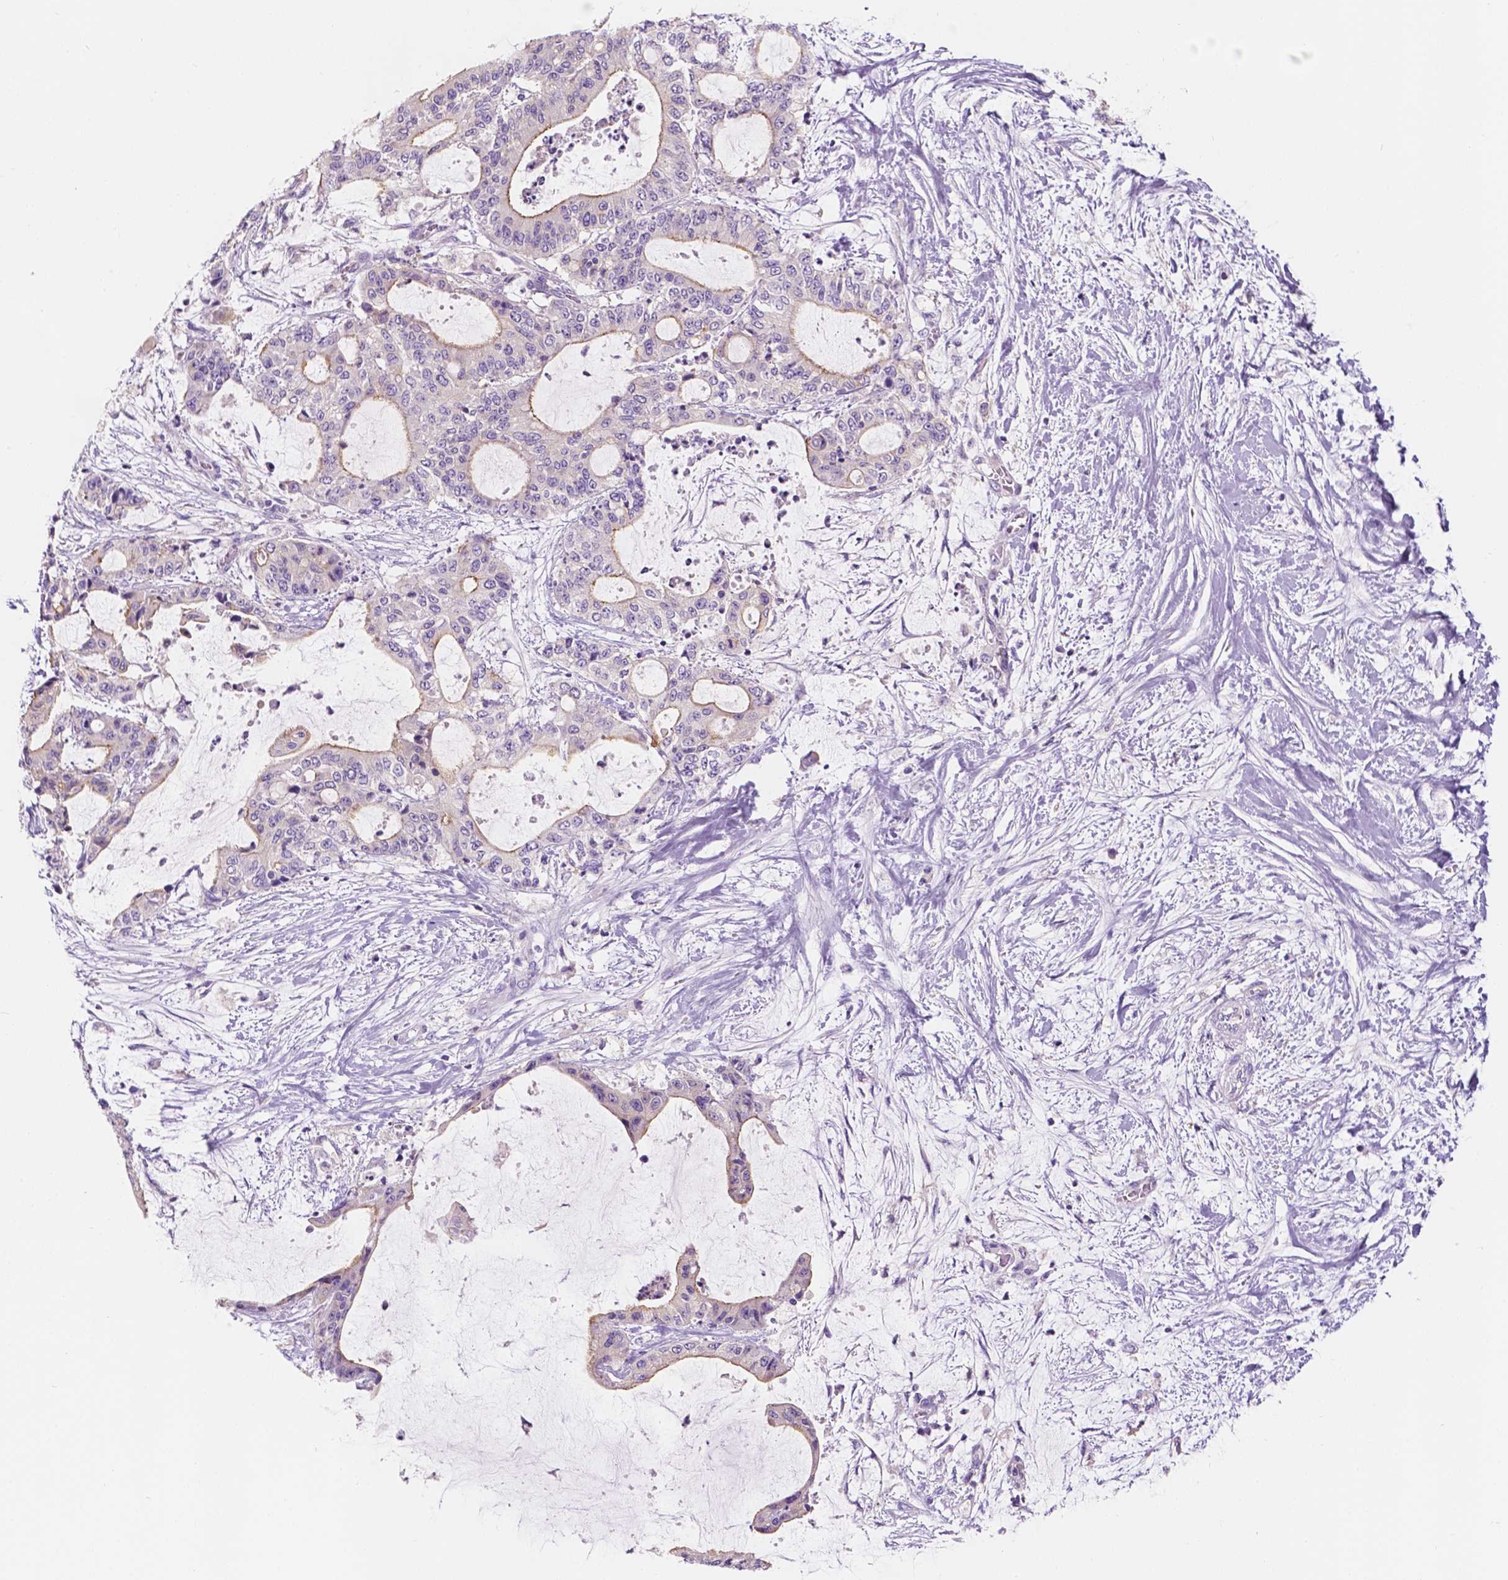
{"staining": {"intensity": "negative", "quantity": "none", "location": "none"}, "tissue": "liver cancer", "cell_type": "Tumor cells", "image_type": "cancer", "snomed": [{"axis": "morphology", "description": "Cholangiocarcinoma"}, {"axis": "topography", "description": "Liver"}], "caption": "Immunohistochemistry of cholangiocarcinoma (liver) shows no expression in tumor cells.", "gene": "SIRT2", "patient": {"sex": "female", "age": 73}}